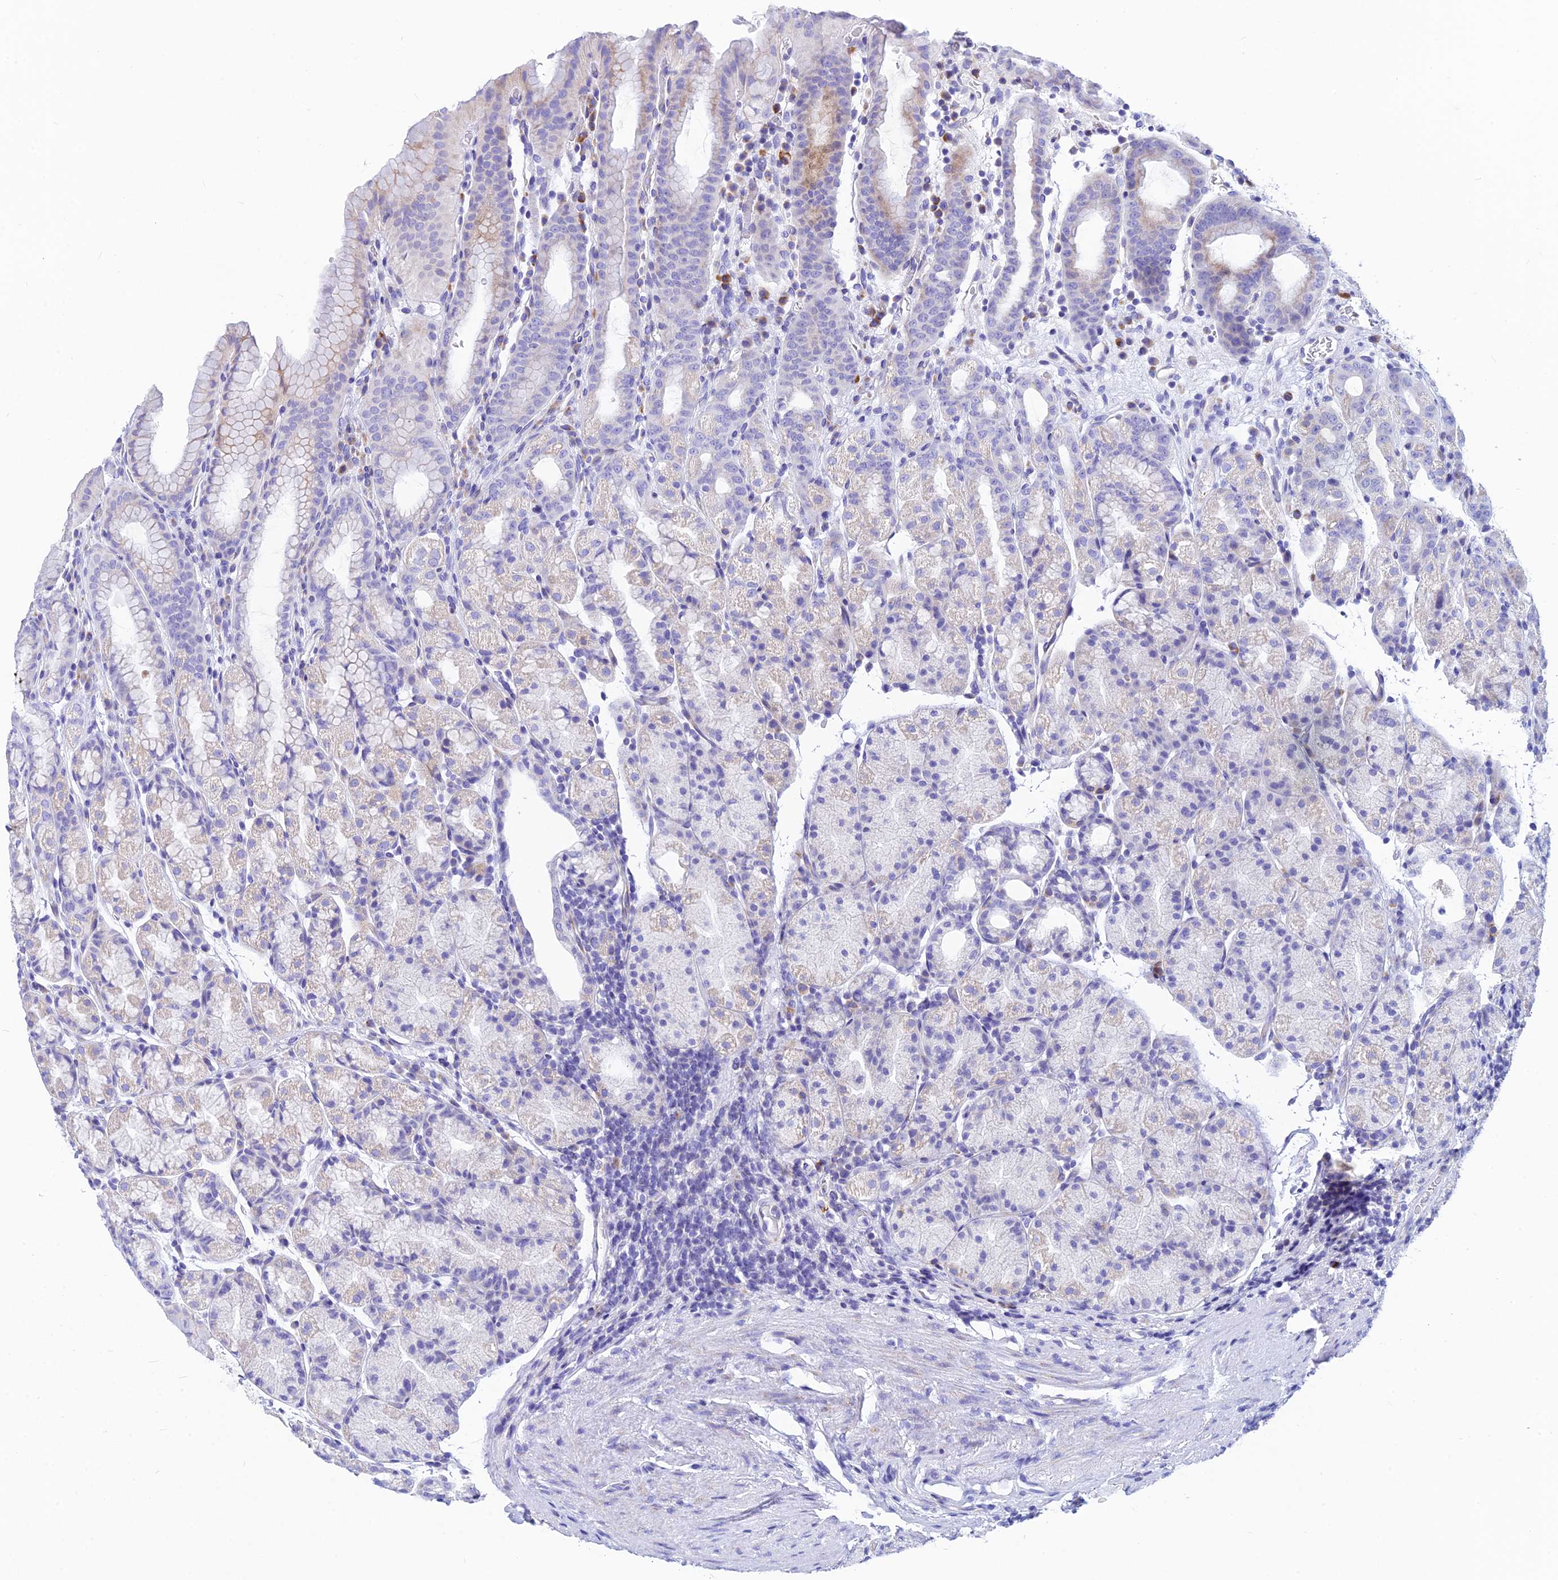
{"staining": {"intensity": "weak", "quantity": "<25%", "location": "cytoplasmic/membranous"}, "tissue": "stomach", "cell_type": "Glandular cells", "image_type": "normal", "snomed": [{"axis": "morphology", "description": "Normal tissue, NOS"}, {"axis": "topography", "description": "Stomach, upper"}, {"axis": "topography", "description": "Stomach, lower"}, {"axis": "topography", "description": "Small intestine"}], "caption": "The histopathology image reveals no staining of glandular cells in normal stomach.", "gene": "CNOT6", "patient": {"sex": "male", "age": 68}}